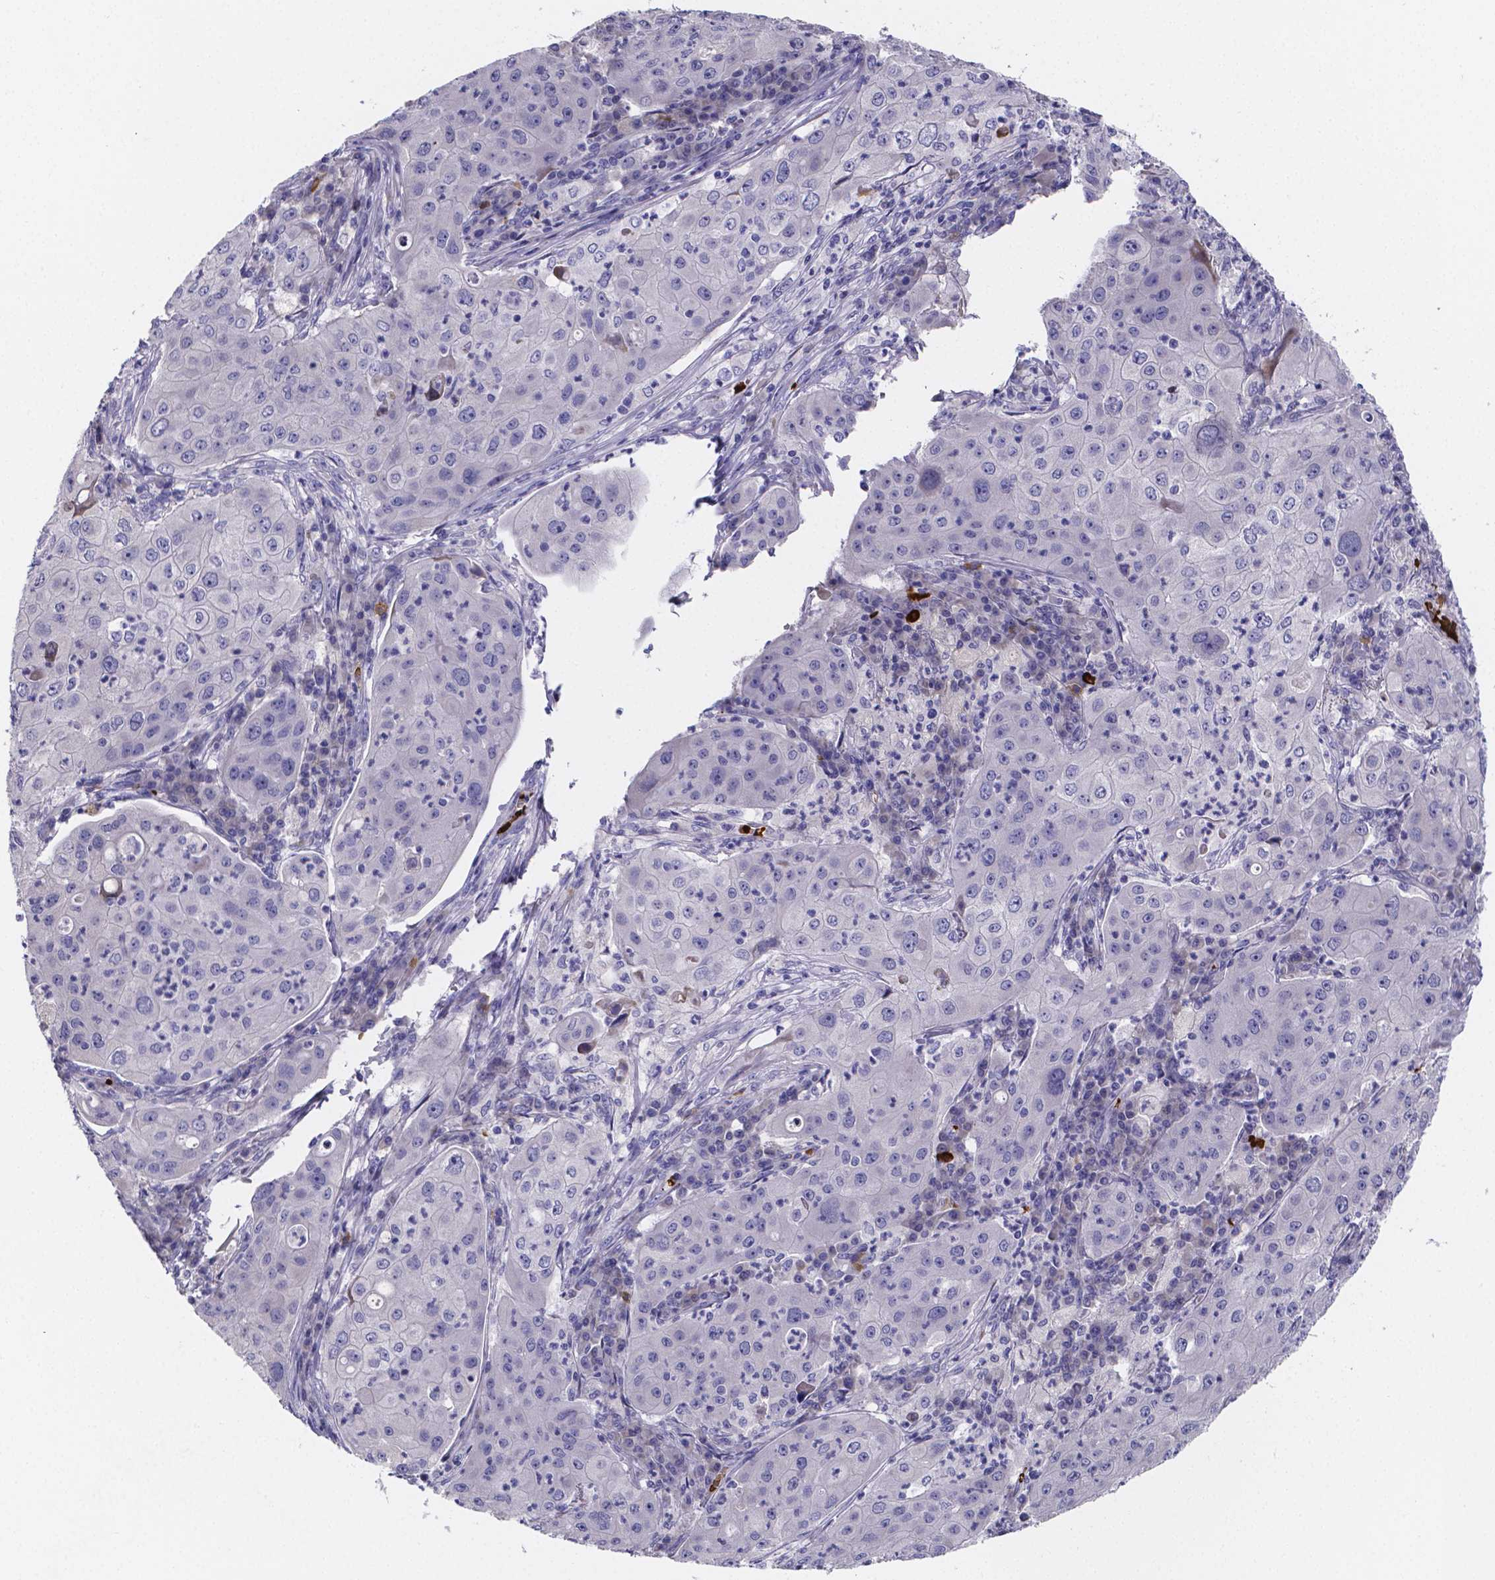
{"staining": {"intensity": "negative", "quantity": "none", "location": "none"}, "tissue": "lung cancer", "cell_type": "Tumor cells", "image_type": "cancer", "snomed": [{"axis": "morphology", "description": "Squamous cell carcinoma, NOS"}, {"axis": "topography", "description": "Lung"}], "caption": "Tumor cells show no significant protein positivity in lung cancer (squamous cell carcinoma).", "gene": "GABRA3", "patient": {"sex": "female", "age": 59}}